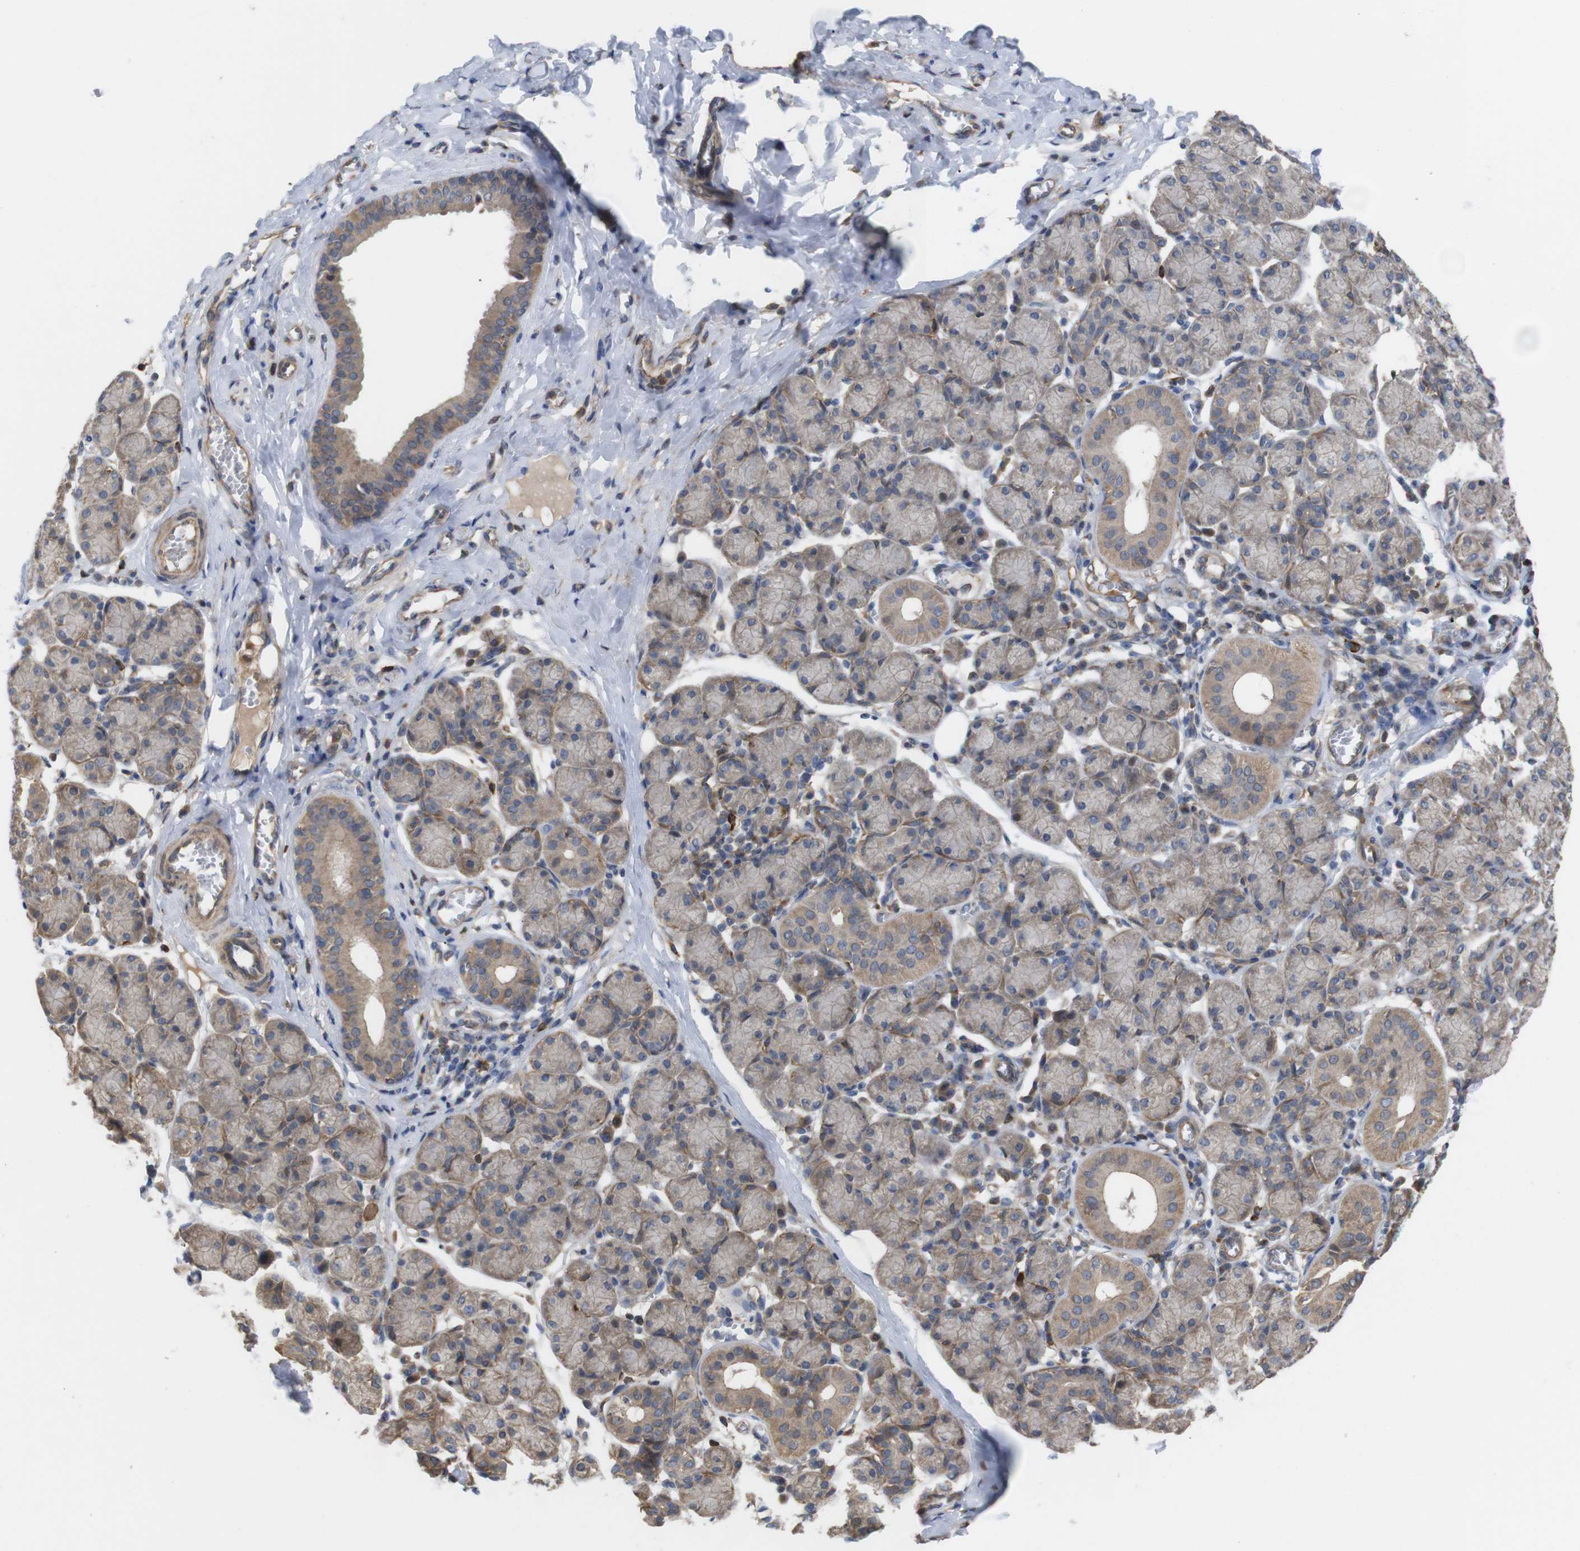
{"staining": {"intensity": "weak", "quantity": "25%-75%", "location": "cytoplasmic/membranous"}, "tissue": "salivary gland", "cell_type": "Glandular cells", "image_type": "normal", "snomed": [{"axis": "morphology", "description": "Normal tissue, NOS"}, {"axis": "morphology", "description": "Inflammation, NOS"}, {"axis": "topography", "description": "Lymph node"}, {"axis": "topography", "description": "Salivary gland"}], "caption": "Protein expression analysis of normal salivary gland exhibits weak cytoplasmic/membranous staining in approximately 25%-75% of glandular cells. (DAB (3,3'-diaminobenzidine) IHC with brightfield microscopy, high magnification).", "gene": "TIAM1", "patient": {"sex": "male", "age": 3}}